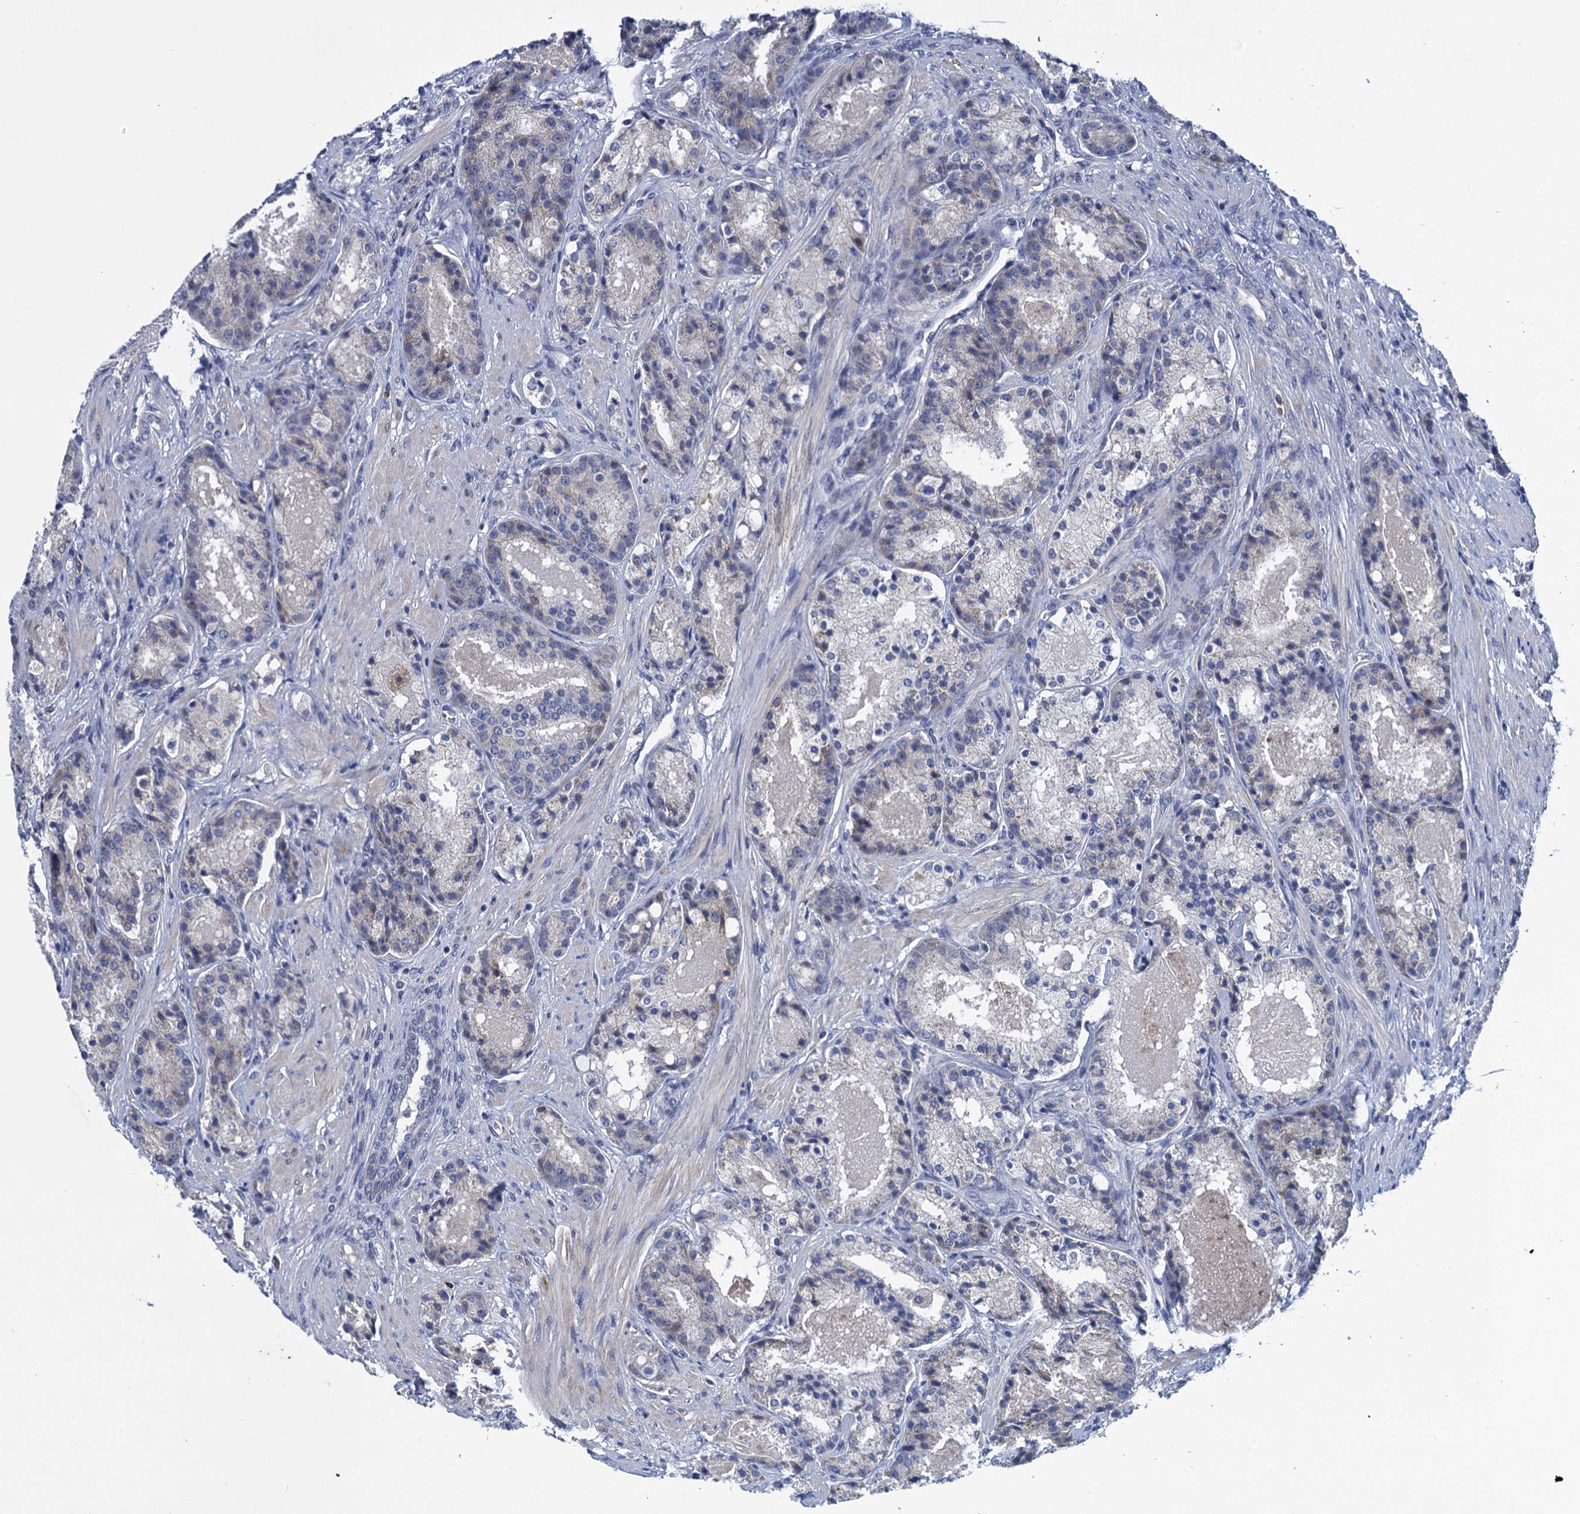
{"staining": {"intensity": "negative", "quantity": "none", "location": "none"}, "tissue": "prostate cancer", "cell_type": "Tumor cells", "image_type": "cancer", "snomed": [{"axis": "morphology", "description": "Adenocarcinoma, High grade"}, {"axis": "topography", "description": "Prostate"}], "caption": "This is an immunohistochemistry (IHC) image of prostate adenocarcinoma (high-grade). There is no staining in tumor cells.", "gene": "SCEL", "patient": {"sex": "male", "age": 60}}